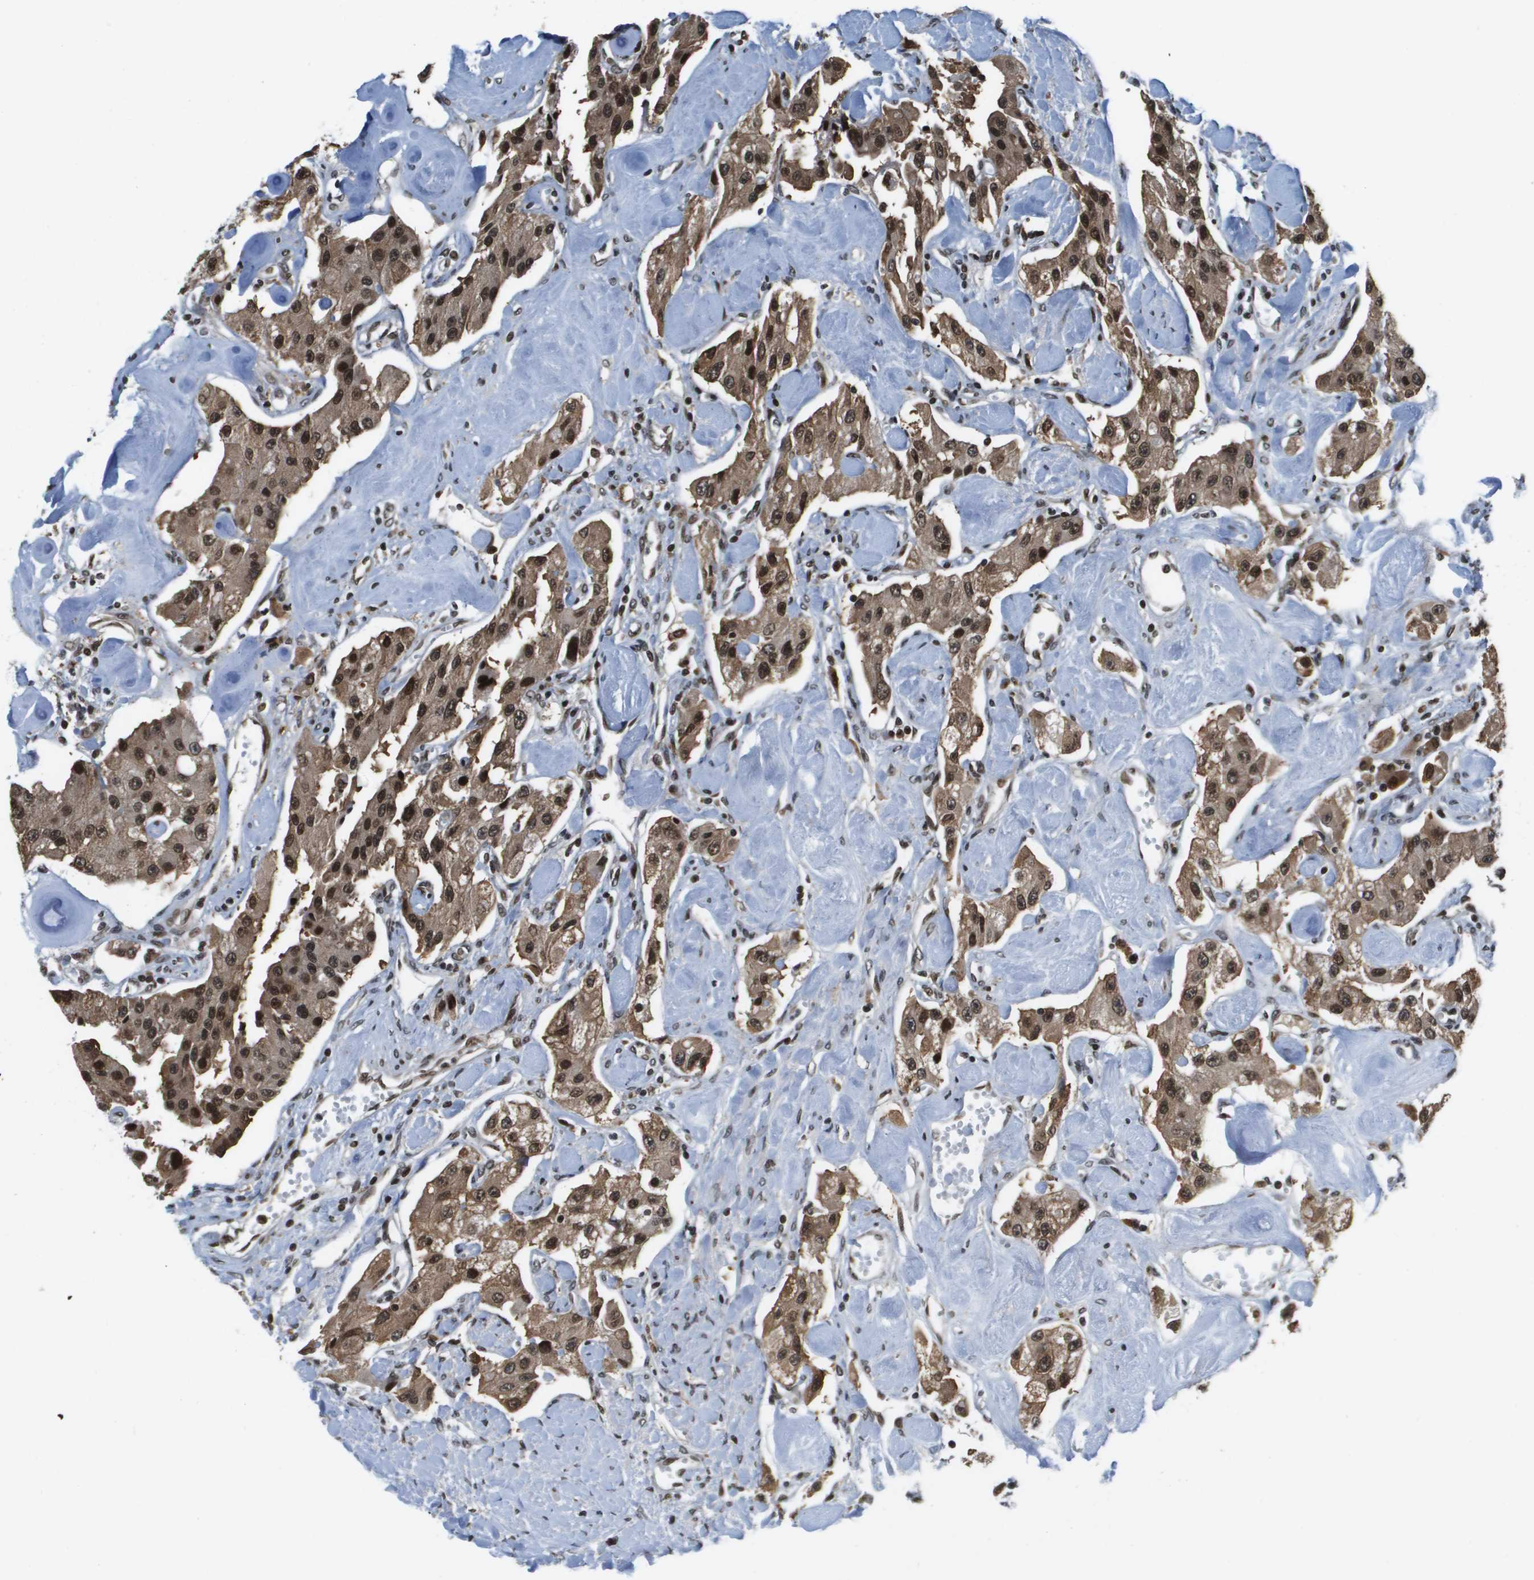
{"staining": {"intensity": "strong", "quantity": ">75%", "location": "cytoplasmic/membranous,nuclear"}, "tissue": "carcinoid", "cell_type": "Tumor cells", "image_type": "cancer", "snomed": [{"axis": "morphology", "description": "Carcinoid, malignant, NOS"}, {"axis": "topography", "description": "Pancreas"}], "caption": "About >75% of tumor cells in carcinoid display strong cytoplasmic/membranous and nuclear protein positivity as visualized by brown immunohistochemical staining.", "gene": "RECQL4", "patient": {"sex": "male", "age": 41}}